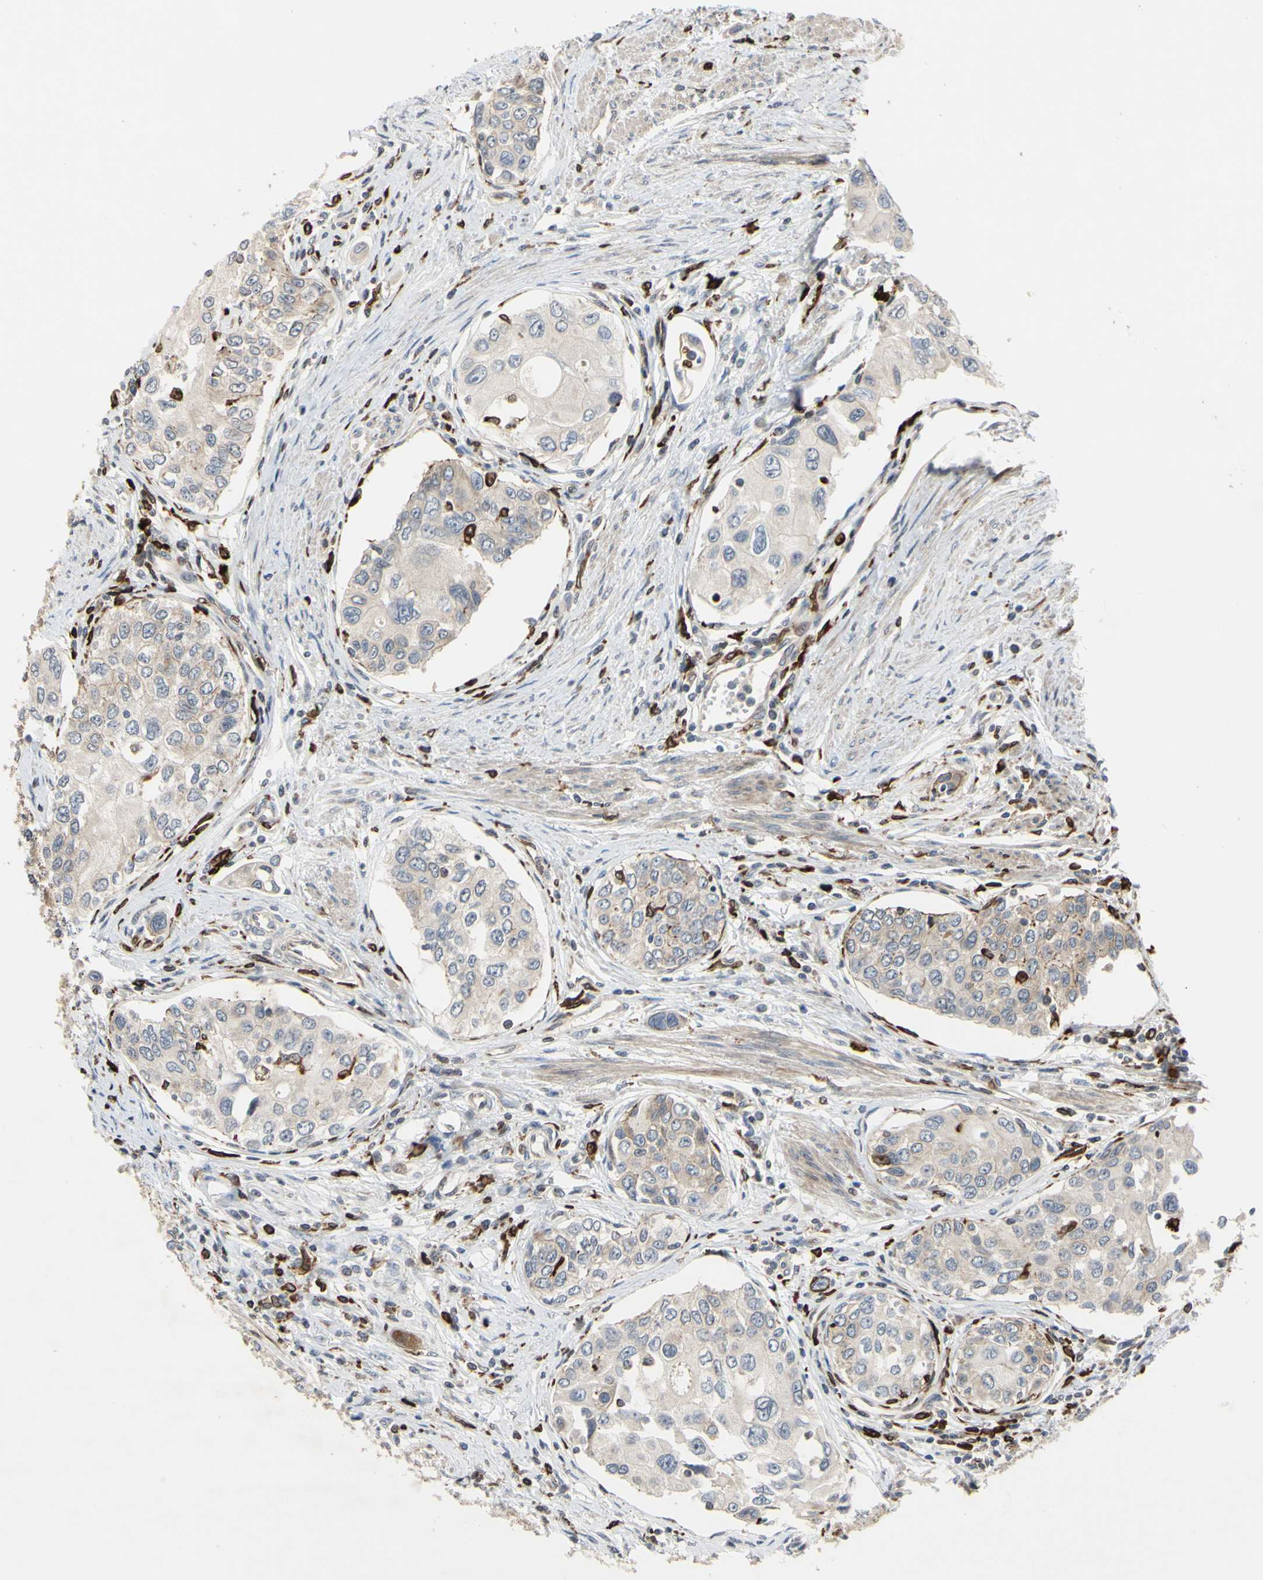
{"staining": {"intensity": "weak", "quantity": ">75%", "location": "cytoplasmic/membranous"}, "tissue": "urothelial cancer", "cell_type": "Tumor cells", "image_type": "cancer", "snomed": [{"axis": "morphology", "description": "Urothelial carcinoma, High grade"}, {"axis": "topography", "description": "Urinary bladder"}], "caption": "High-grade urothelial carcinoma stained with a brown dye demonstrates weak cytoplasmic/membranous positive positivity in approximately >75% of tumor cells.", "gene": "PLXNA2", "patient": {"sex": "female", "age": 56}}